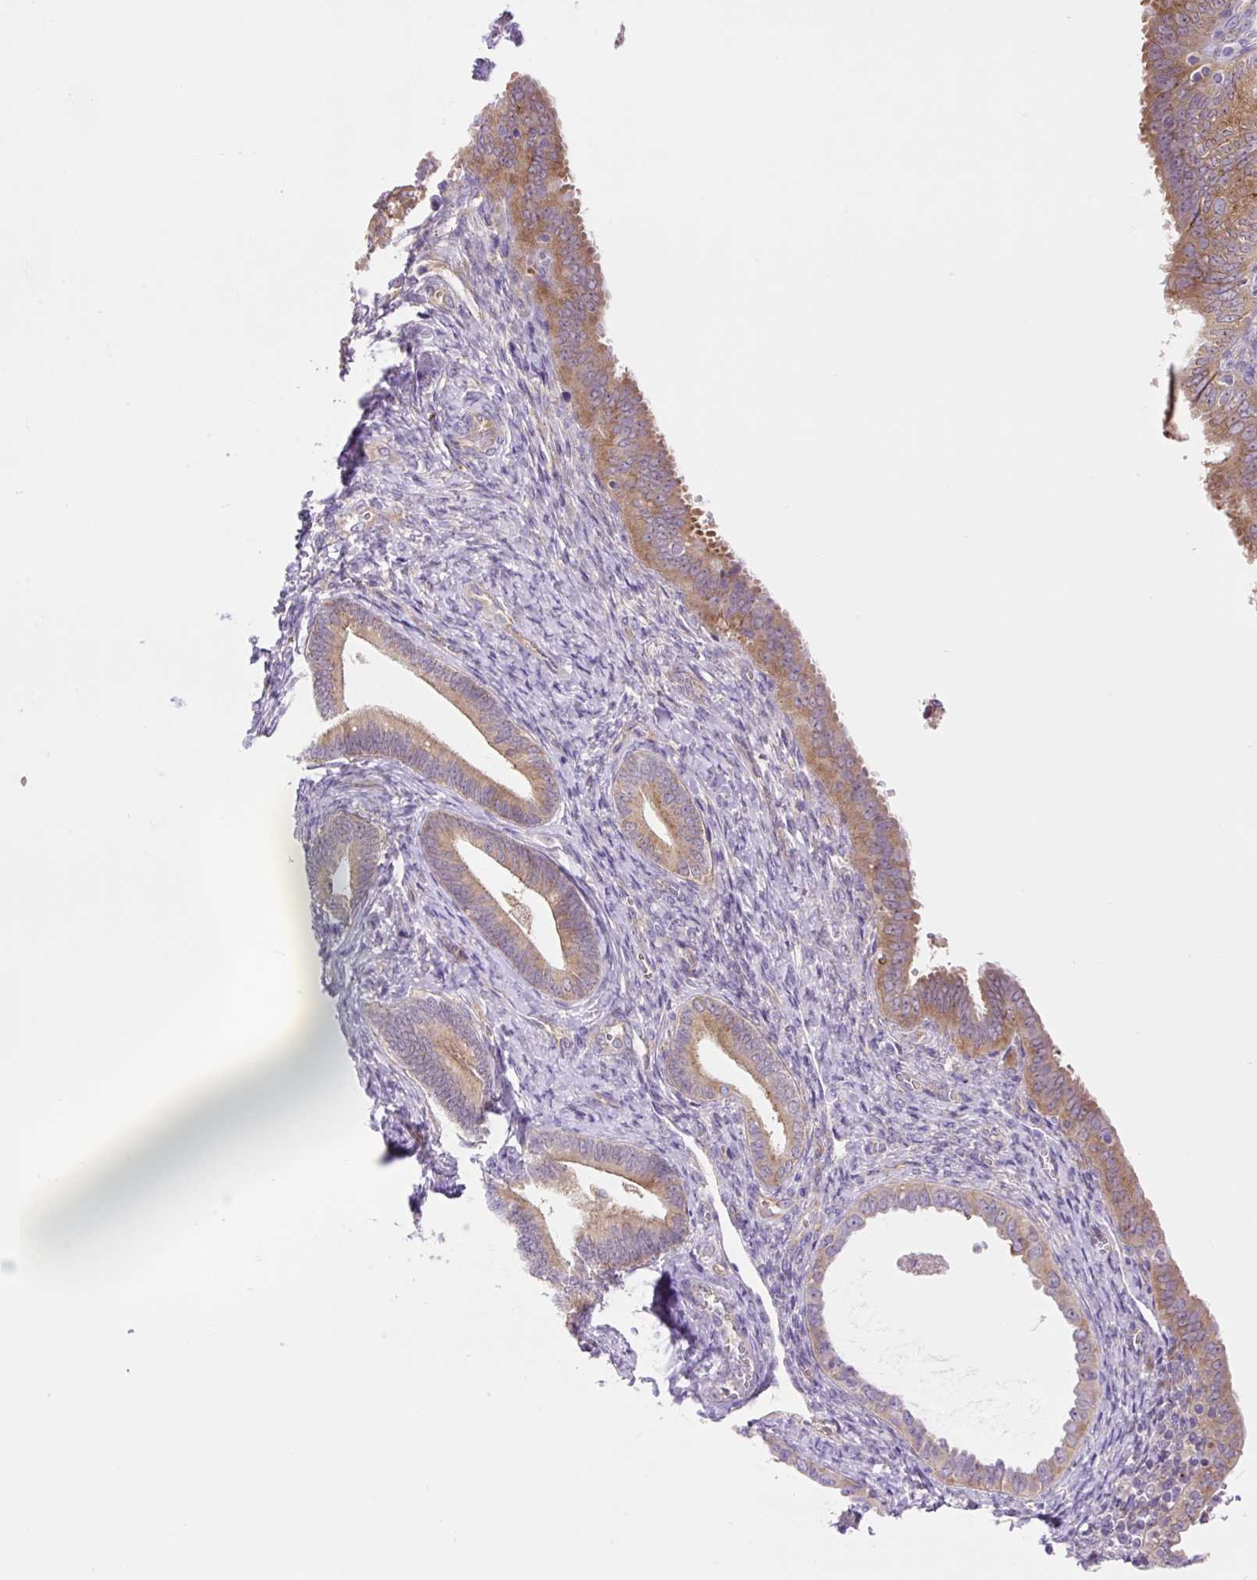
{"staining": {"intensity": "moderate", "quantity": ">75%", "location": "cytoplasmic/membranous"}, "tissue": "endometrial cancer", "cell_type": "Tumor cells", "image_type": "cancer", "snomed": [{"axis": "morphology", "description": "Adenocarcinoma, NOS"}, {"axis": "topography", "description": "Endometrium"}], "caption": "Immunohistochemistry photomicrograph of endometrial cancer (adenocarcinoma) stained for a protein (brown), which demonstrates medium levels of moderate cytoplasmic/membranous expression in about >75% of tumor cells.", "gene": "GPR45", "patient": {"sex": "female", "age": 87}}